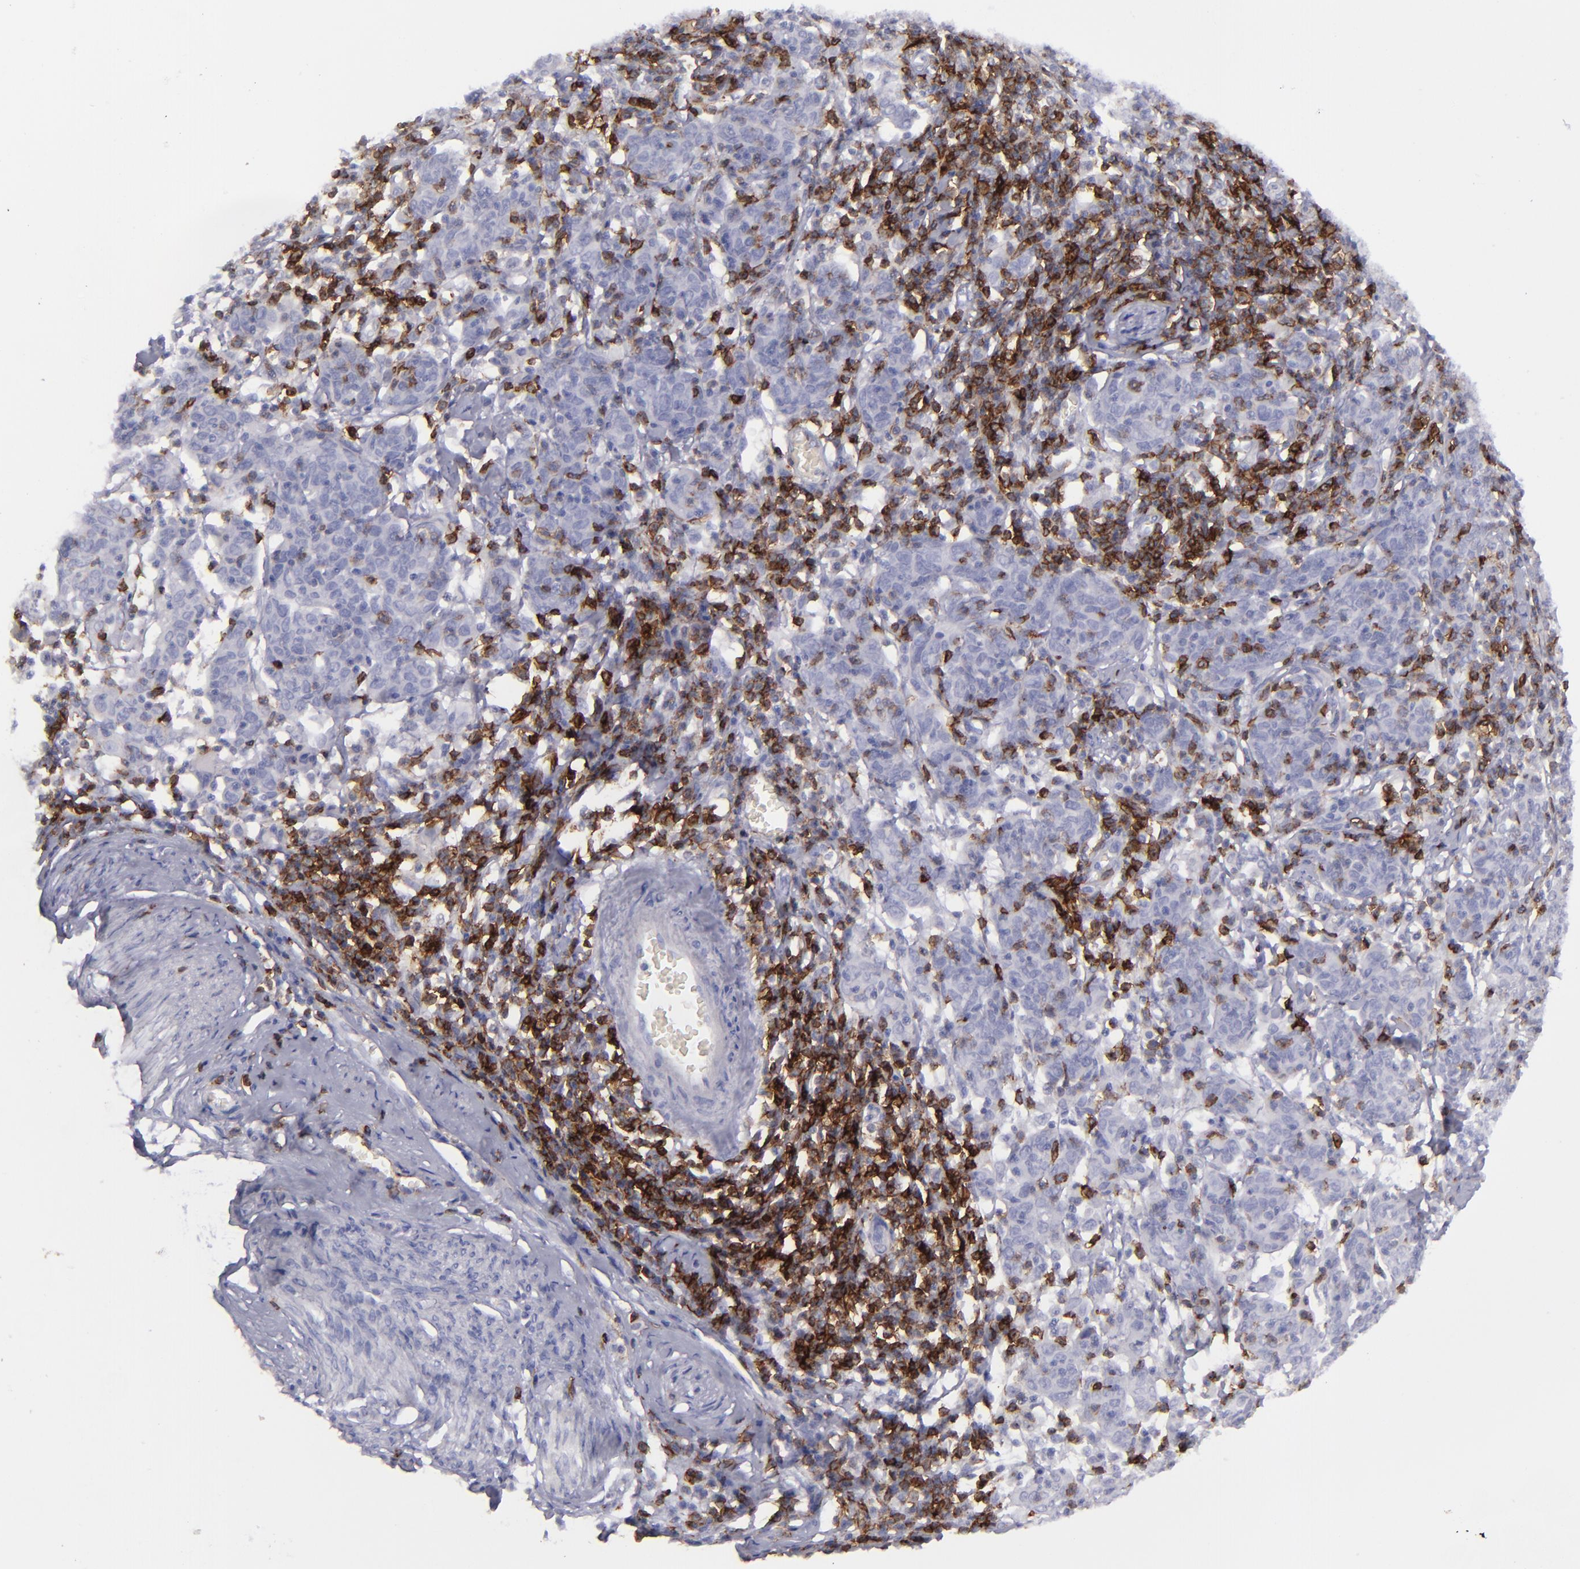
{"staining": {"intensity": "negative", "quantity": "none", "location": "none"}, "tissue": "cervical cancer", "cell_type": "Tumor cells", "image_type": "cancer", "snomed": [{"axis": "morphology", "description": "Normal tissue, NOS"}, {"axis": "morphology", "description": "Squamous cell carcinoma, NOS"}, {"axis": "topography", "description": "Cervix"}], "caption": "Tumor cells show no significant protein positivity in cervical squamous cell carcinoma.", "gene": "CD27", "patient": {"sex": "female", "age": 67}}